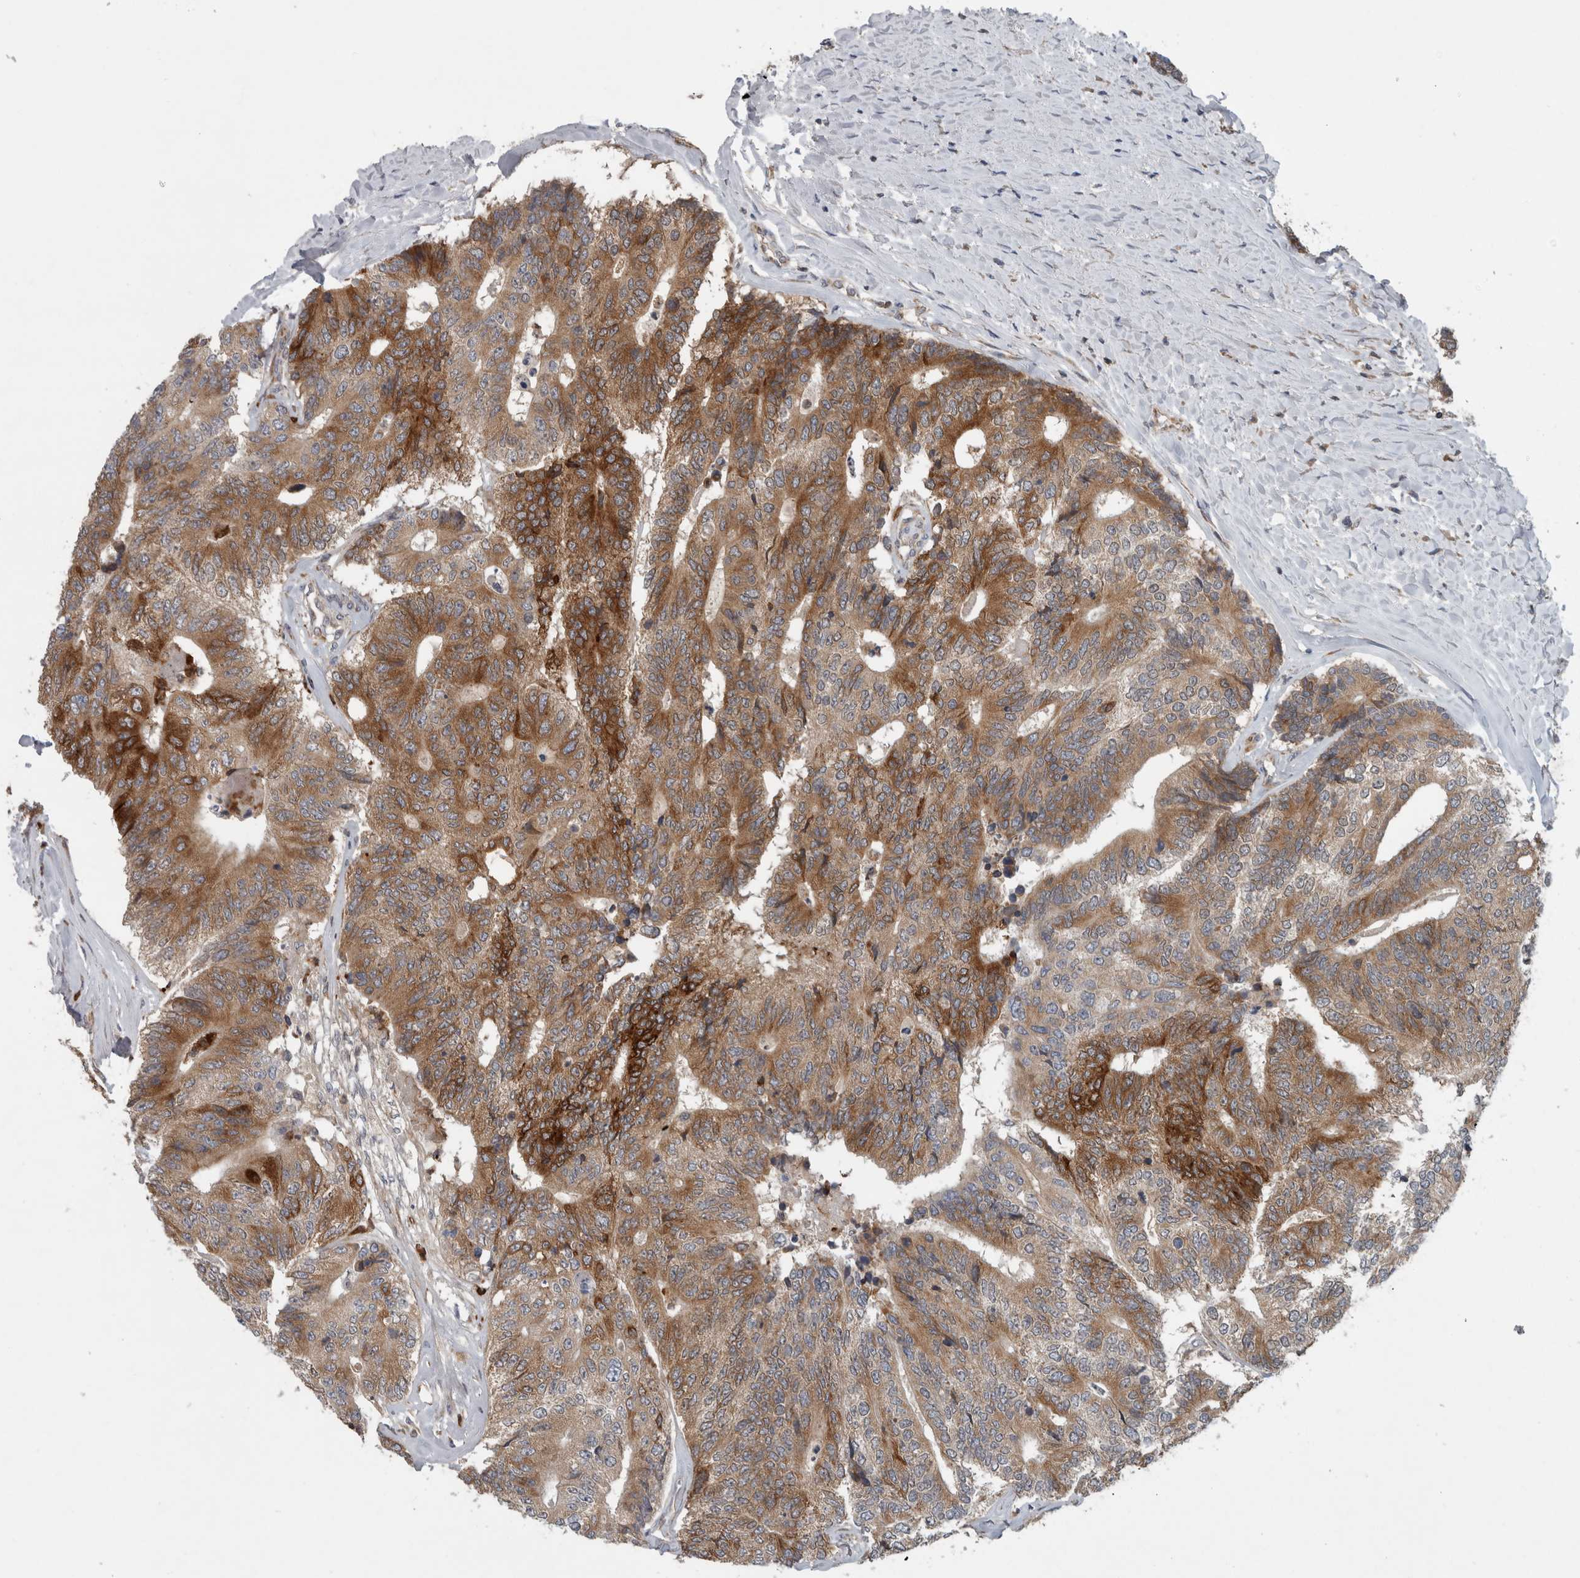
{"staining": {"intensity": "moderate", "quantity": ">75%", "location": "cytoplasmic/membranous"}, "tissue": "colorectal cancer", "cell_type": "Tumor cells", "image_type": "cancer", "snomed": [{"axis": "morphology", "description": "Adenocarcinoma, NOS"}, {"axis": "topography", "description": "Colon"}], "caption": "Colorectal cancer (adenocarcinoma) tissue exhibits moderate cytoplasmic/membranous staining in approximately >75% of tumor cells, visualized by immunohistochemistry. (Brightfield microscopy of DAB IHC at high magnification).", "gene": "PDCD2", "patient": {"sex": "female", "age": 67}}